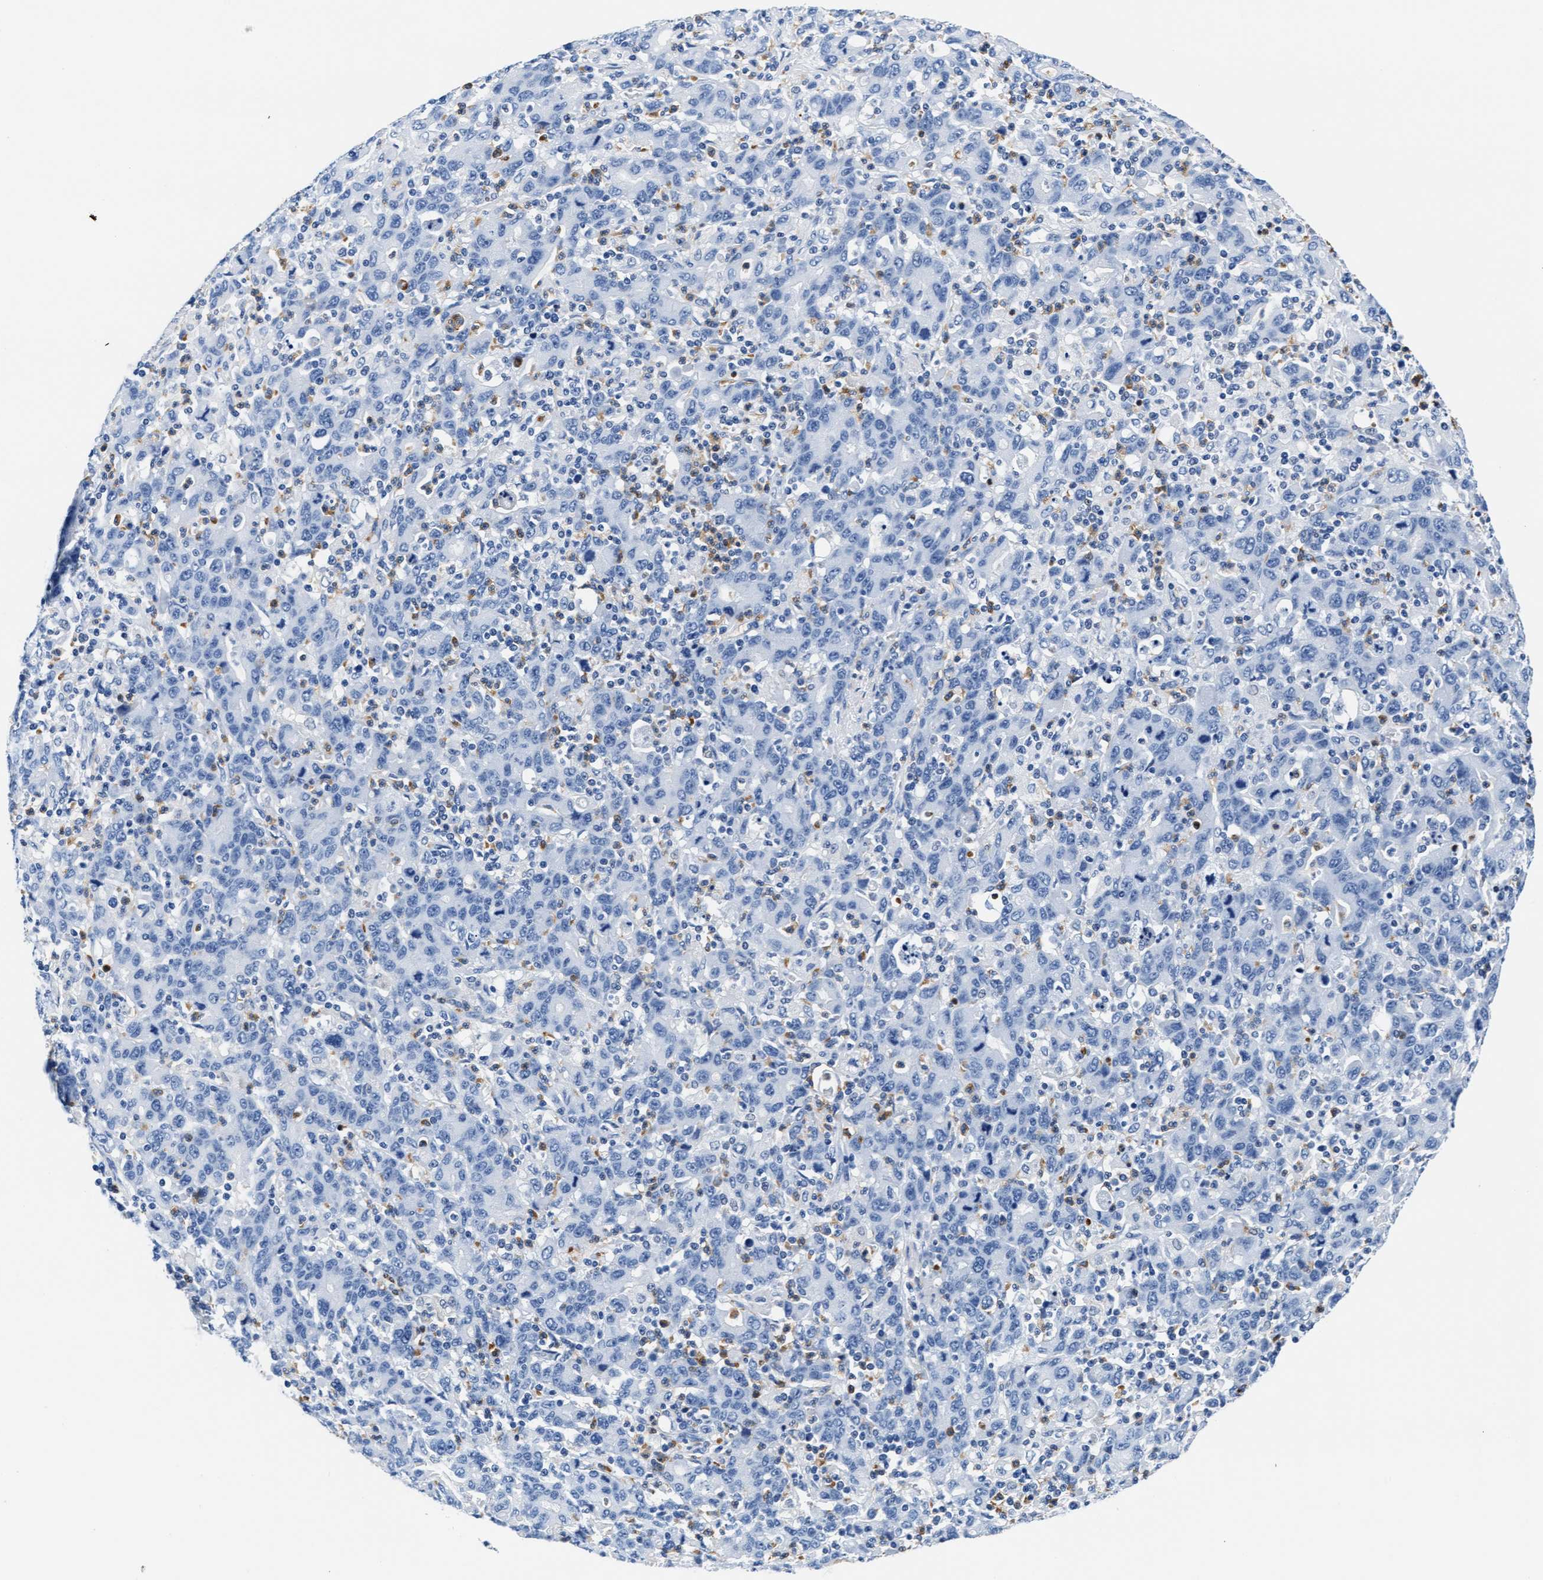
{"staining": {"intensity": "negative", "quantity": "none", "location": "none"}, "tissue": "stomach cancer", "cell_type": "Tumor cells", "image_type": "cancer", "snomed": [{"axis": "morphology", "description": "Adenocarcinoma, NOS"}, {"axis": "topography", "description": "Stomach, upper"}], "caption": "IHC histopathology image of neoplastic tissue: human adenocarcinoma (stomach) stained with DAB (3,3'-diaminobenzidine) exhibits no significant protein positivity in tumor cells.", "gene": "MMP8", "patient": {"sex": "male", "age": 69}}